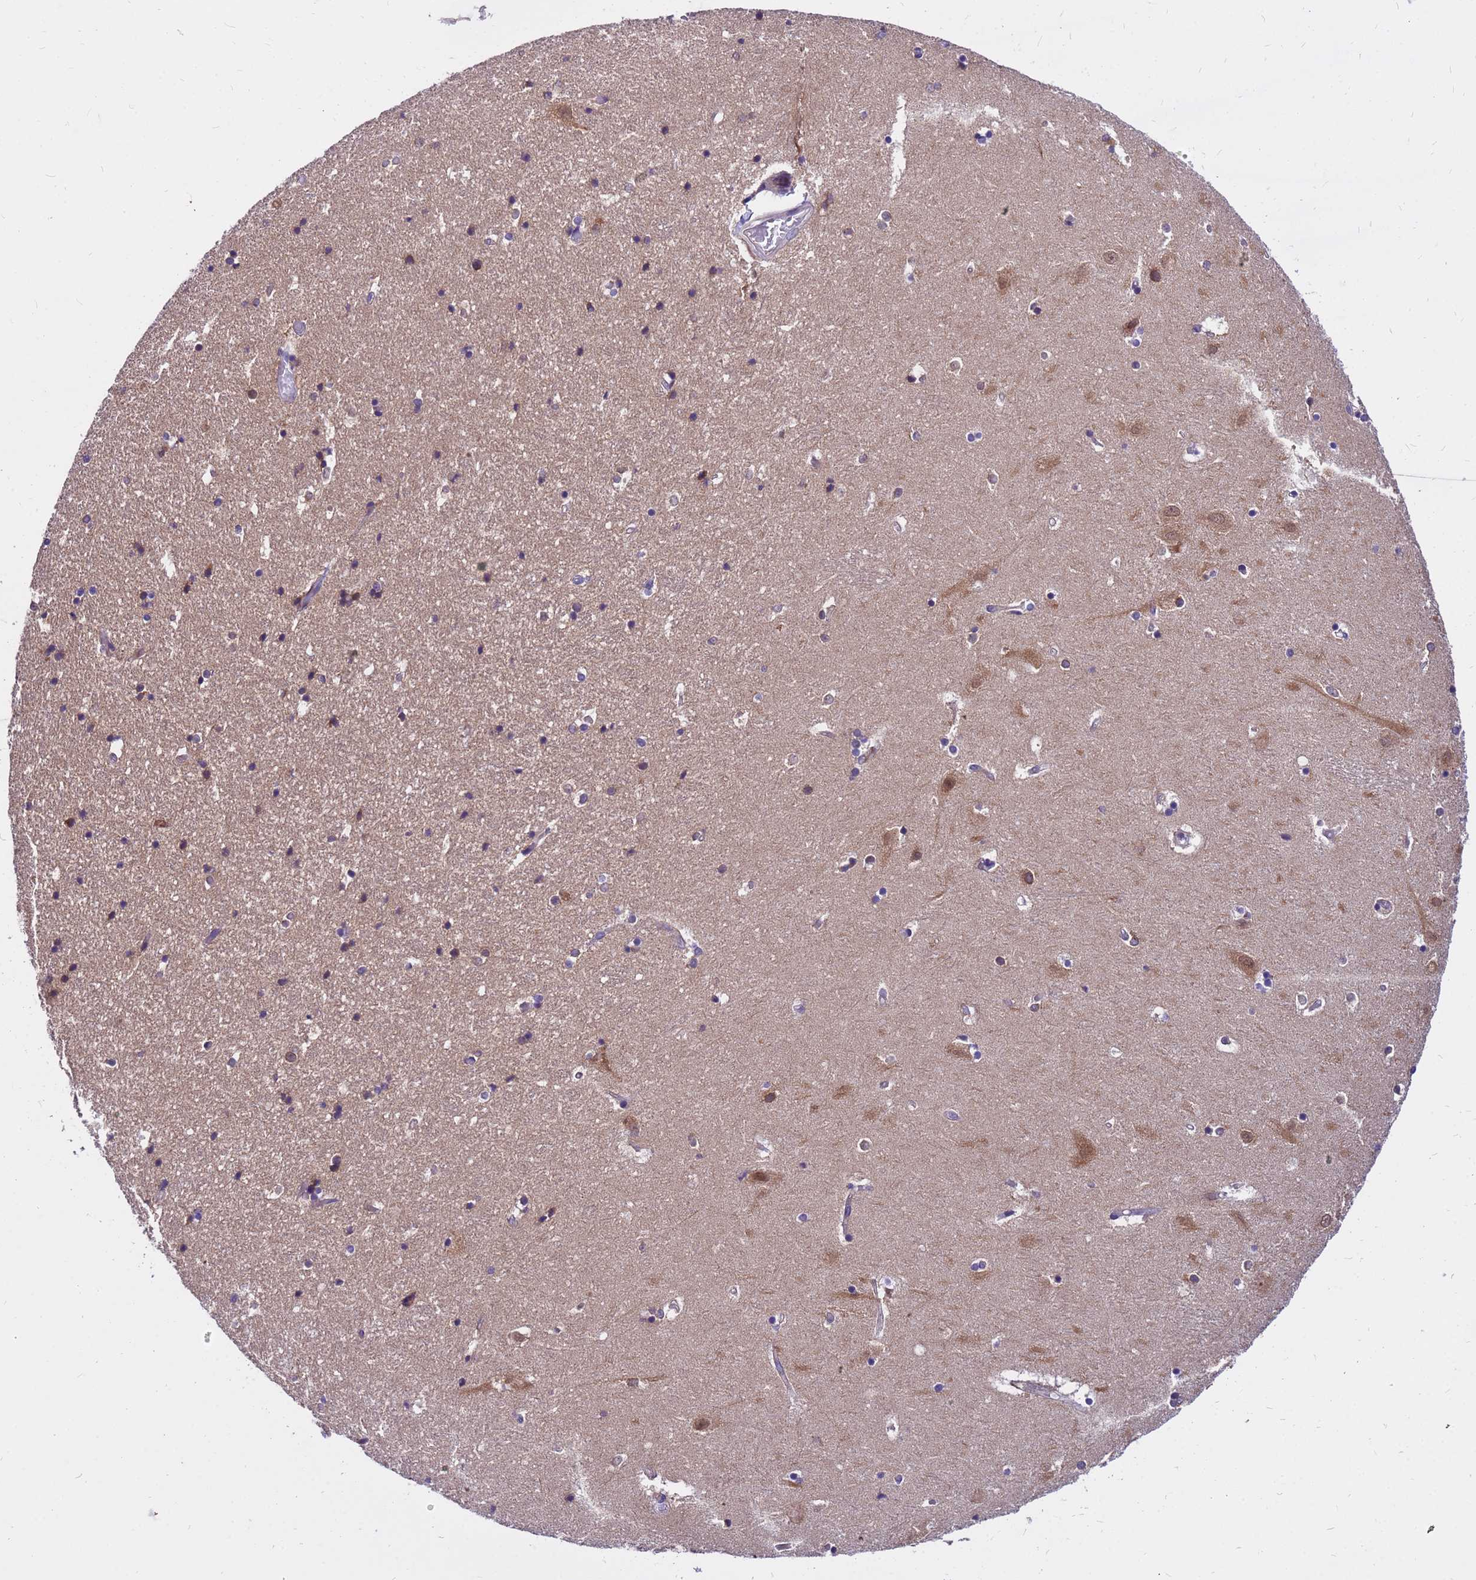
{"staining": {"intensity": "moderate", "quantity": "<25%", "location": "cytoplasmic/membranous"}, "tissue": "hippocampus", "cell_type": "Glial cells", "image_type": "normal", "snomed": [{"axis": "morphology", "description": "Normal tissue, NOS"}, {"axis": "topography", "description": "Hippocampus"}], "caption": "Immunohistochemical staining of benign human hippocampus exhibits <25% levels of moderate cytoplasmic/membranous protein positivity in approximately <25% of glial cells.", "gene": "GET3", "patient": {"sex": "female", "age": 52}}